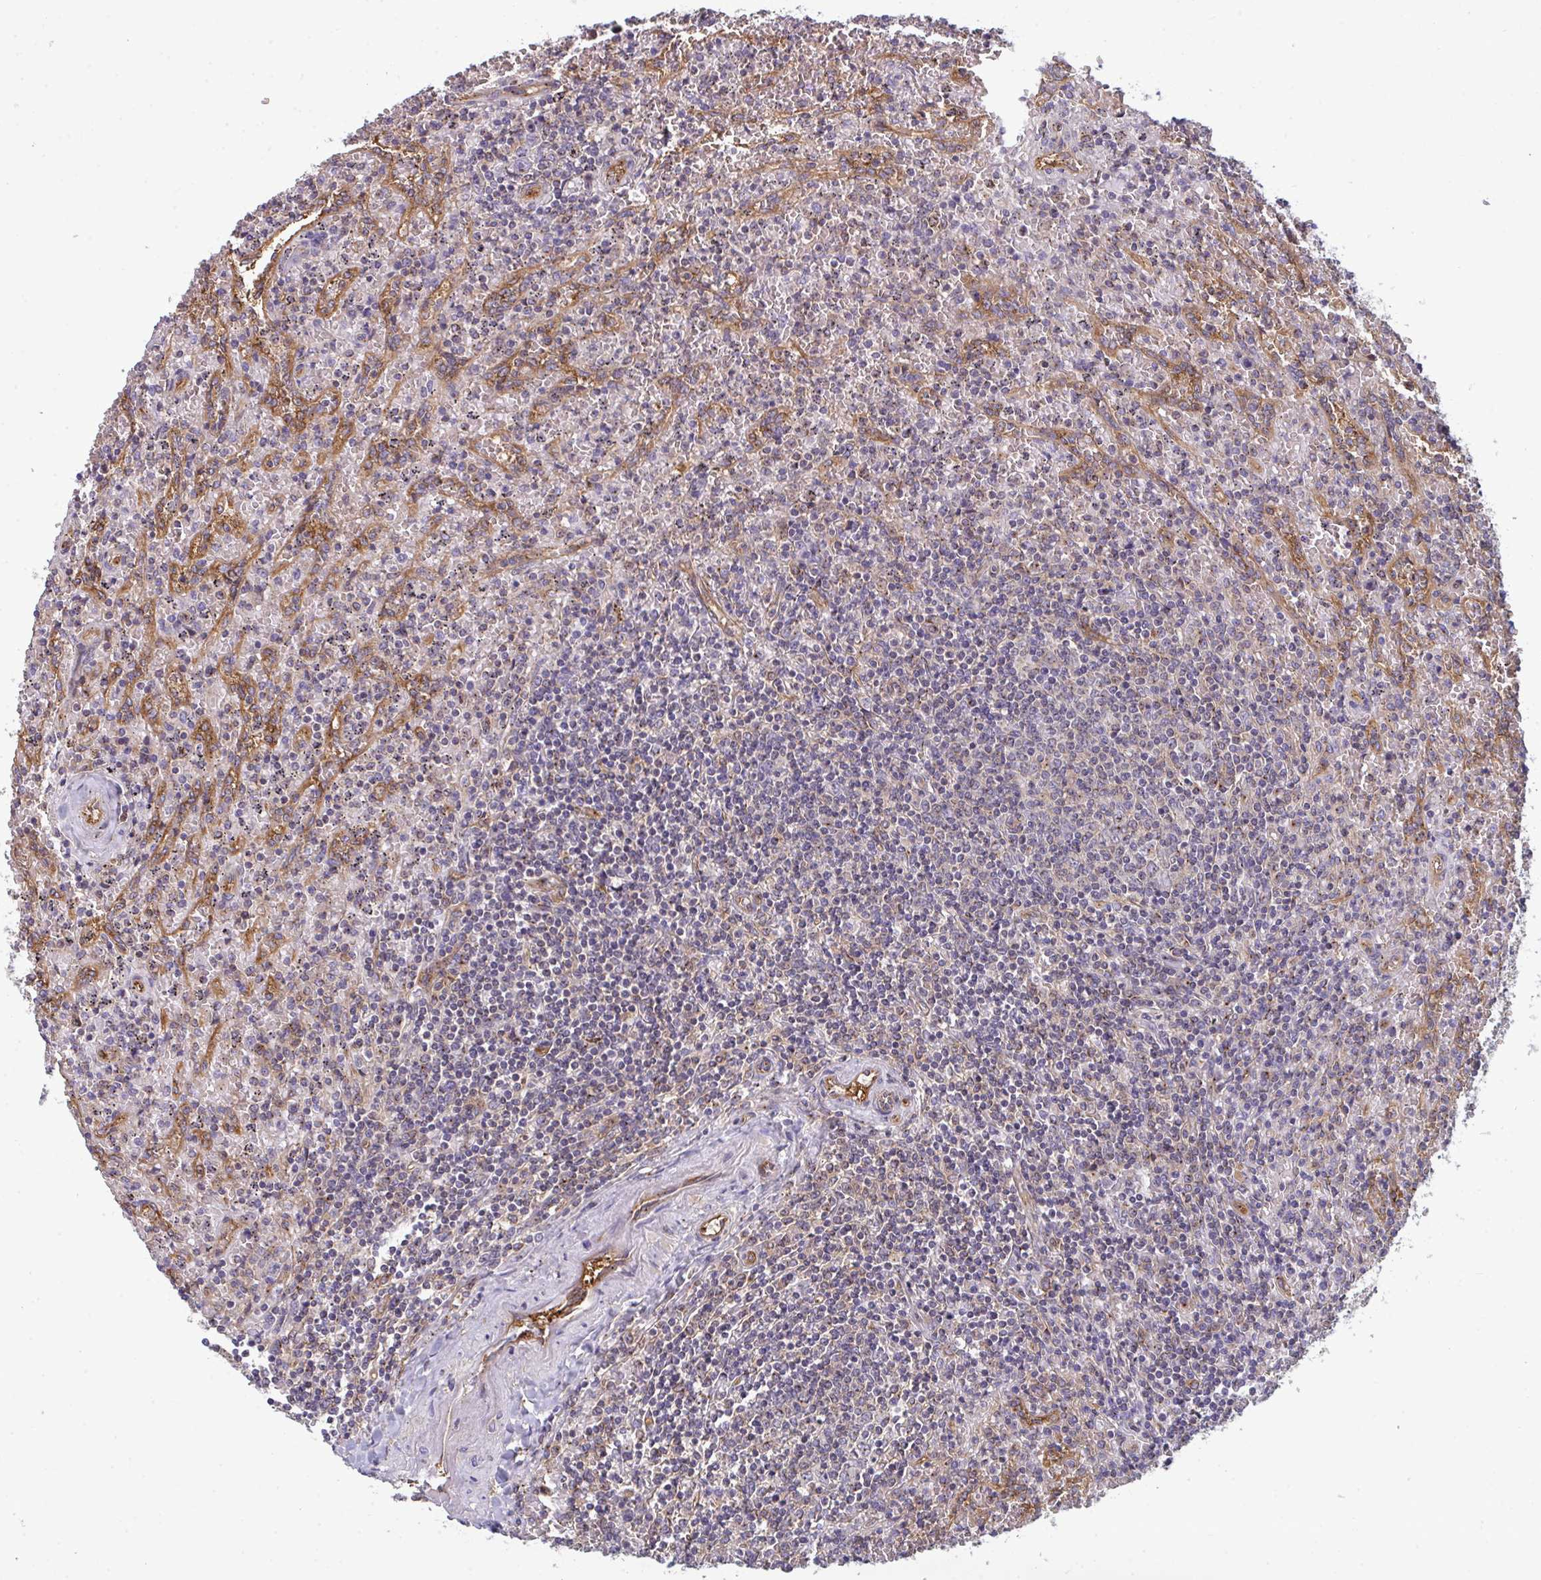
{"staining": {"intensity": "negative", "quantity": "none", "location": "none"}, "tissue": "lymphoma", "cell_type": "Tumor cells", "image_type": "cancer", "snomed": [{"axis": "morphology", "description": "Malignant lymphoma, non-Hodgkin's type, Low grade"}, {"axis": "topography", "description": "Spleen"}], "caption": "Low-grade malignant lymphoma, non-Hodgkin's type stained for a protein using immunohistochemistry (IHC) exhibits no positivity tumor cells.", "gene": "DYNC1I2", "patient": {"sex": "female", "age": 64}}